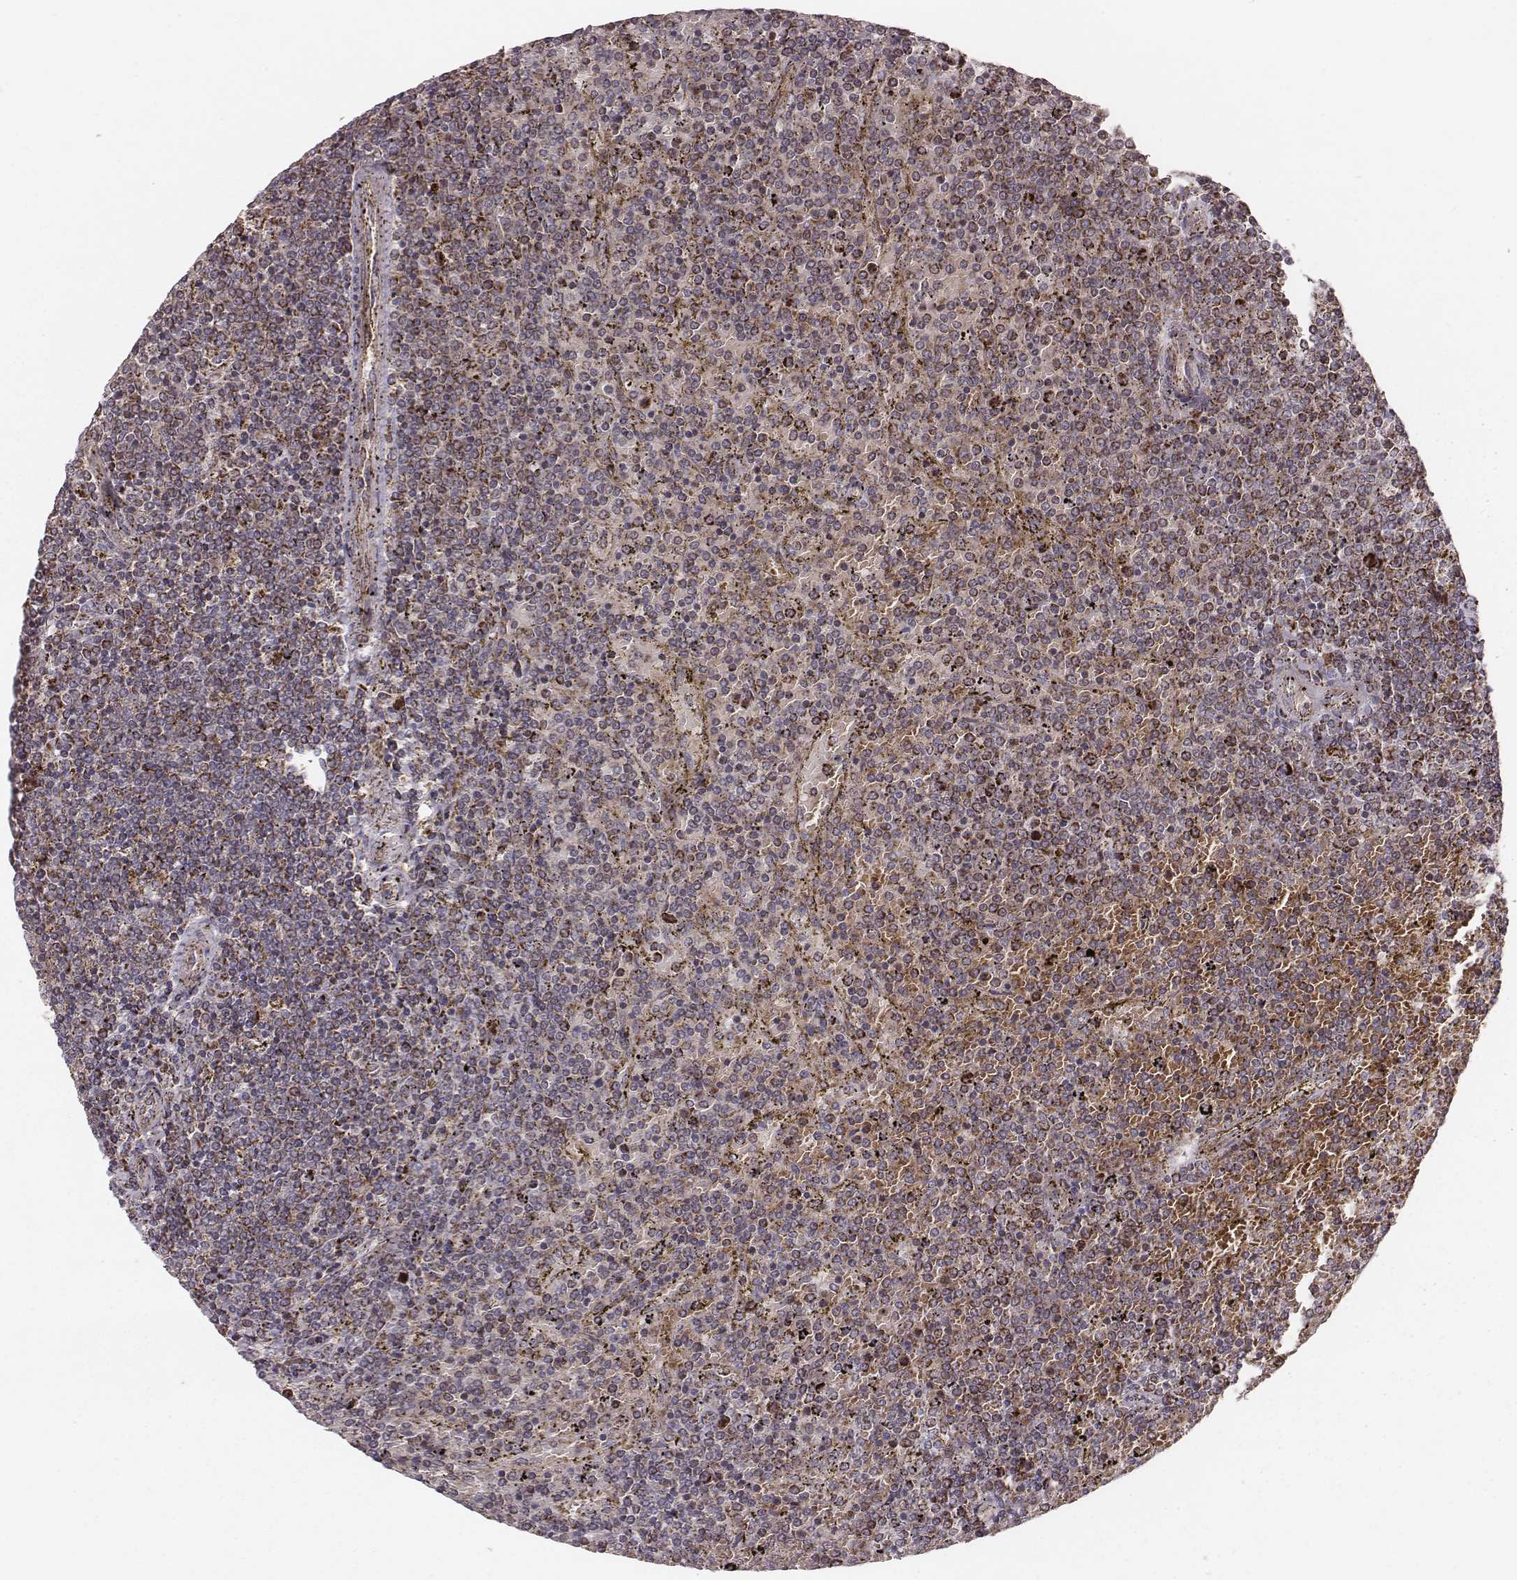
{"staining": {"intensity": "strong", "quantity": ">75%", "location": "cytoplasmic/membranous"}, "tissue": "lymphoma", "cell_type": "Tumor cells", "image_type": "cancer", "snomed": [{"axis": "morphology", "description": "Malignant lymphoma, non-Hodgkin's type, Low grade"}, {"axis": "topography", "description": "Spleen"}], "caption": "IHC (DAB) staining of malignant lymphoma, non-Hodgkin's type (low-grade) displays strong cytoplasmic/membranous protein positivity in about >75% of tumor cells.", "gene": "TUFM", "patient": {"sex": "female", "age": 77}}